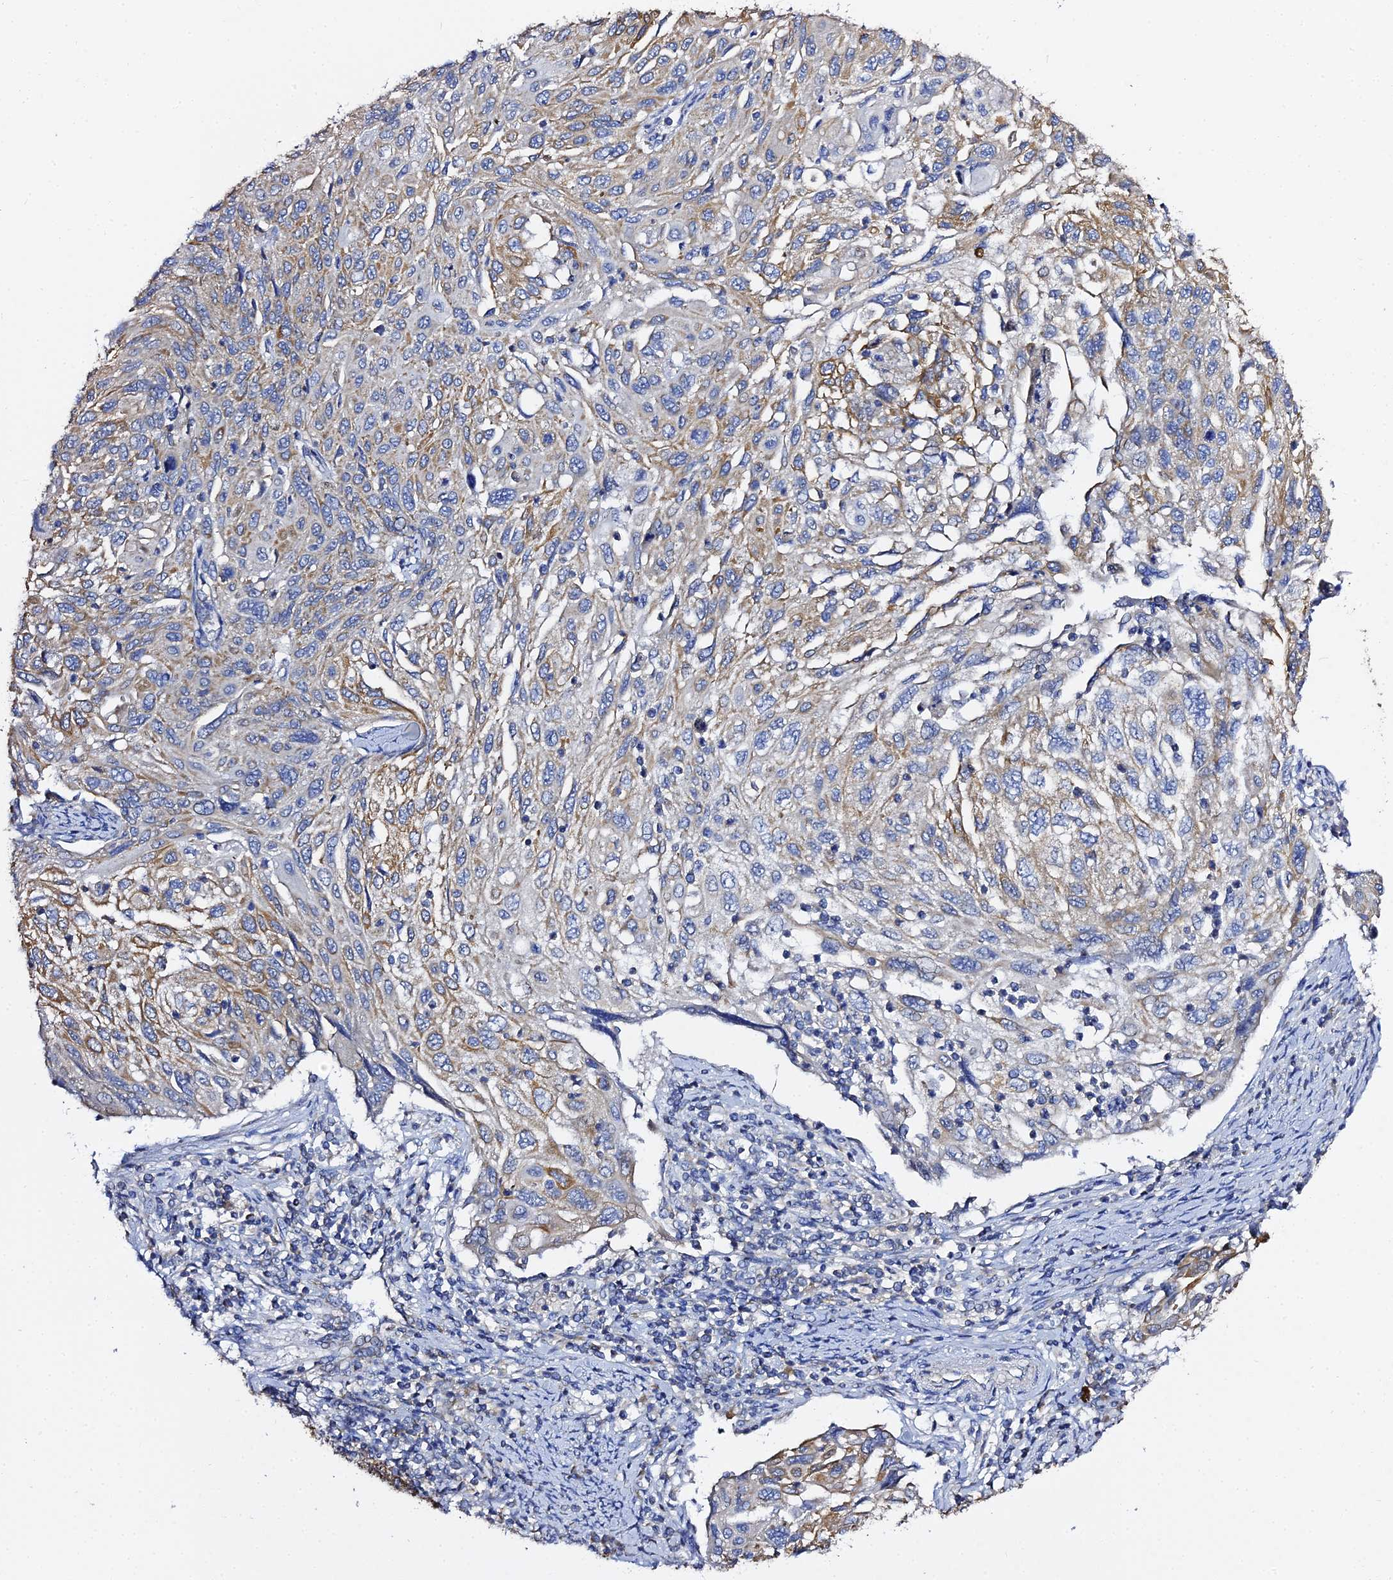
{"staining": {"intensity": "moderate", "quantity": "25%-75%", "location": "cytoplasmic/membranous"}, "tissue": "cervical cancer", "cell_type": "Tumor cells", "image_type": "cancer", "snomed": [{"axis": "morphology", "description": "Squamous cell carcinoma, NOS"}, {"axis": "topography", "description": "Cervix"}], "caption": "Immunohistochemical staining of cervical cancer demonstrates medium levels of moderate cytoplasmic/membranous protein expression in about 25%-75% of tumor cells.", "gene": "ZXDA", "patient": {"sex": "female", "age": 70}}